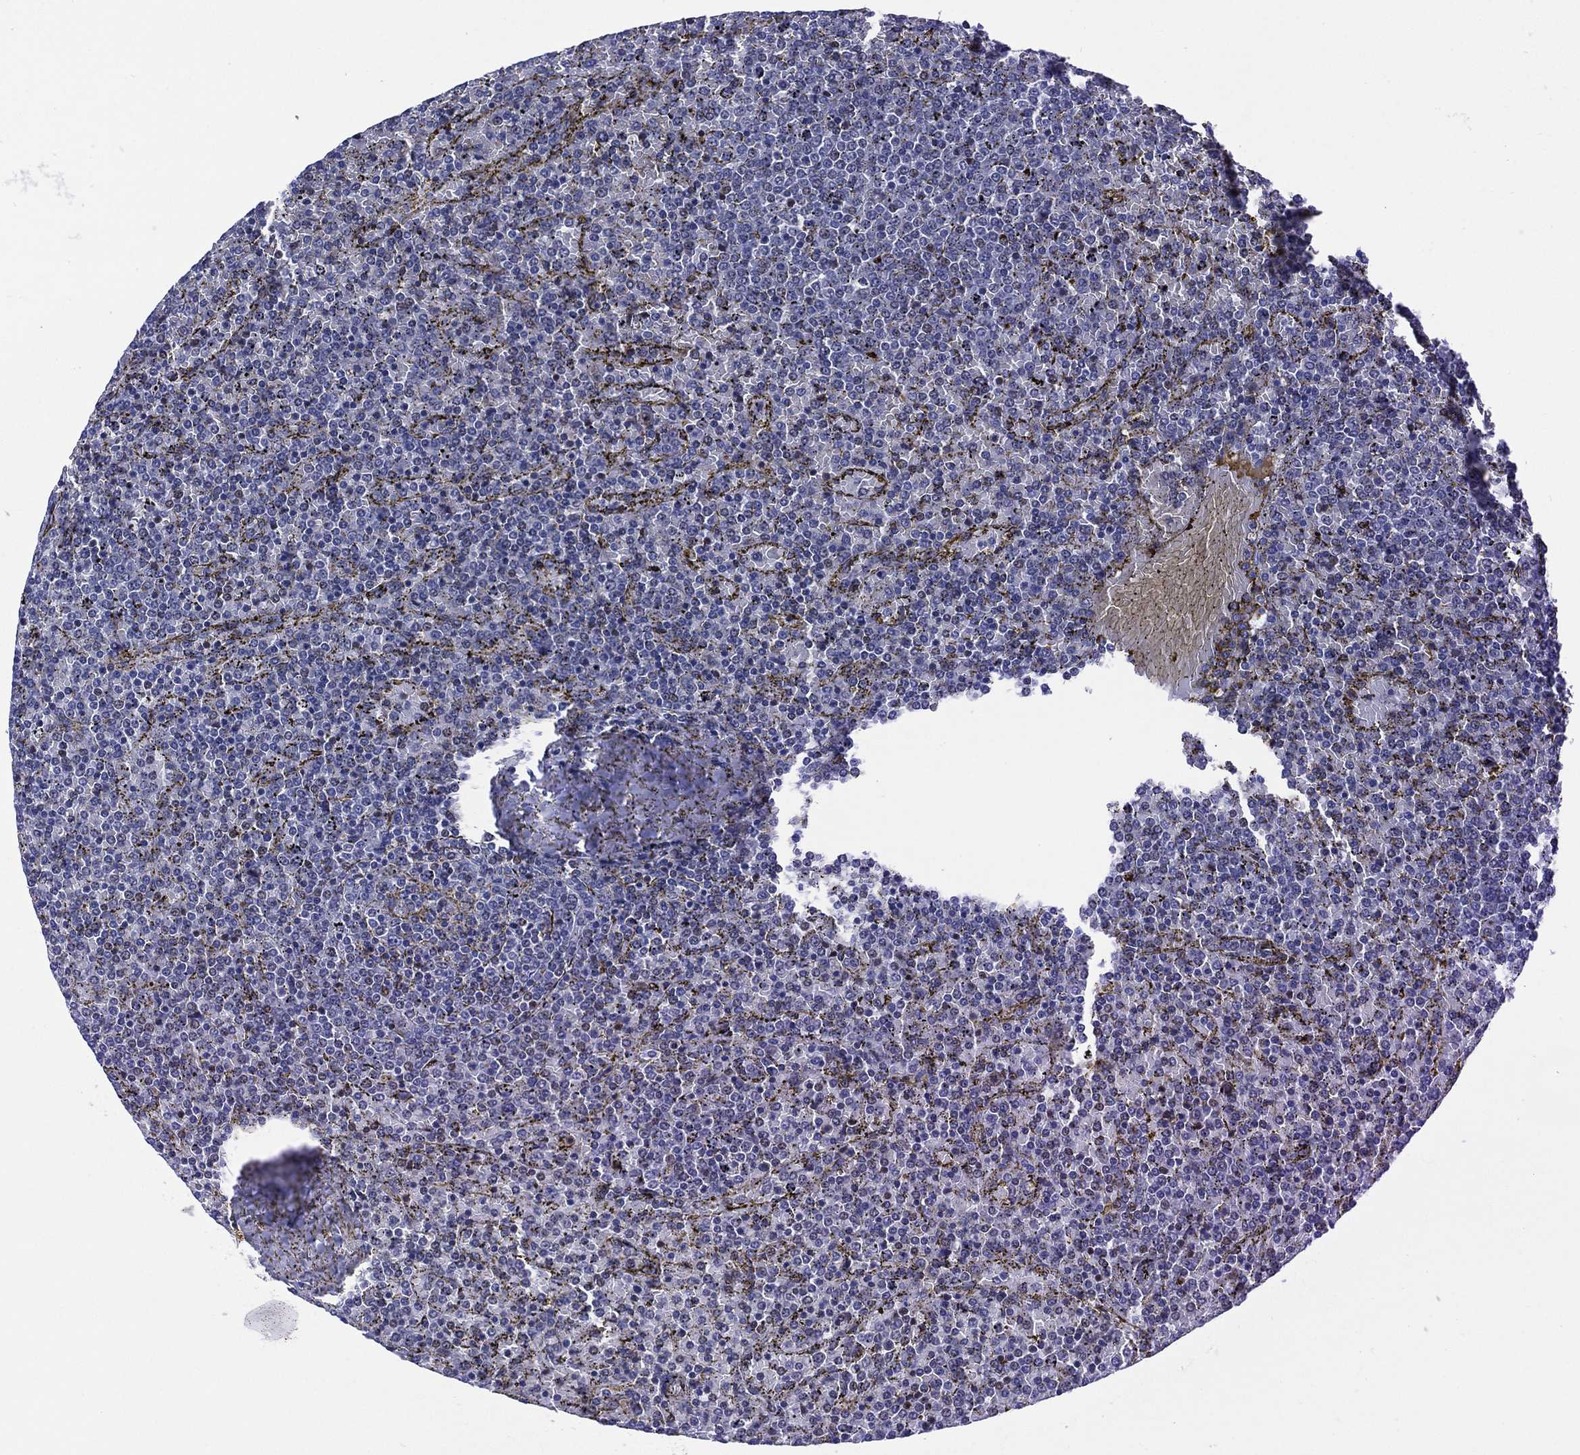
{"staining": {"intensity": "negative", "quantity": "none", "location": "none"}, "tissue": "lymphoma", "cell_type": "Tumor cells", "image_type": "cancer", "snomed": [{"axis": "morphology", "description": "Malignant lymphoma, non-Hodgkin's type, Low grade"}, {"axis": "topography", "description": "Spleen"}], "caption": "Immunohistochemical staining of lymphoma demonstrates no significant positivity in tumor cells.", "gene": "SLC4A4", "patient": {"sex": "female", "age": 77}}